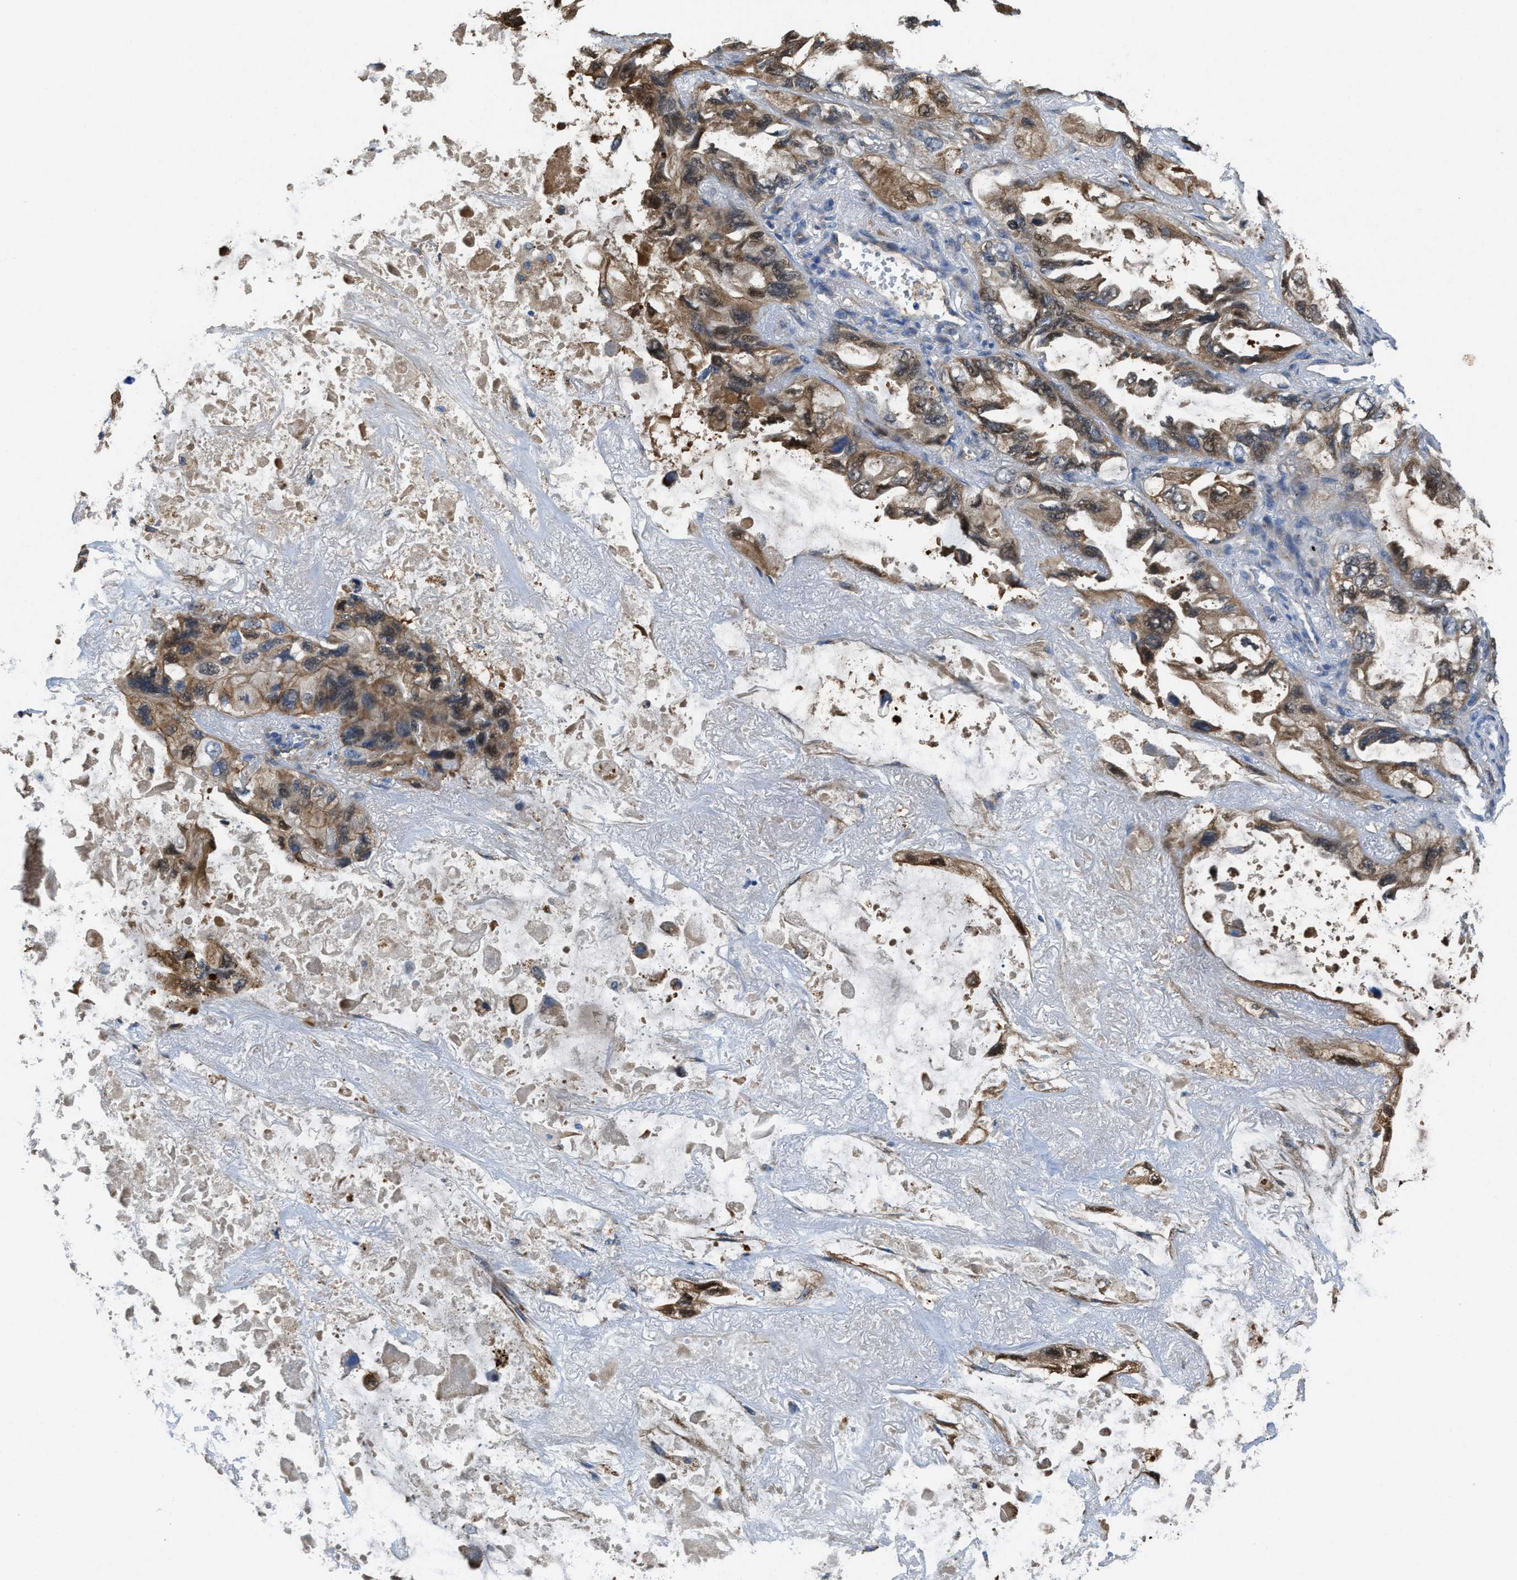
{"staining": {"intensity": "moderate", "quantity": ">75%", "location": "cytoplasmic/membranous"}, "tissue": "lung cancer", "cell_type": "Tumor cells", "image_type": "cancer", "snomed": [{"axis": "morphology", "description": "Squamous cell carcinoma, NOS"}, {"axis": "topography", "description": "Lung"}], "caption": "Lung cancer (squamous cell carcinoma) stained with DAB immunohistochemistry shows medium levels of moderate cytoplasmic/membranous staining in about >75% of tumor cells. (IHC, brightfield microscopy, high magnification).", "gene": "ASS1", "patient": {"sex": "female", "age": 73}}